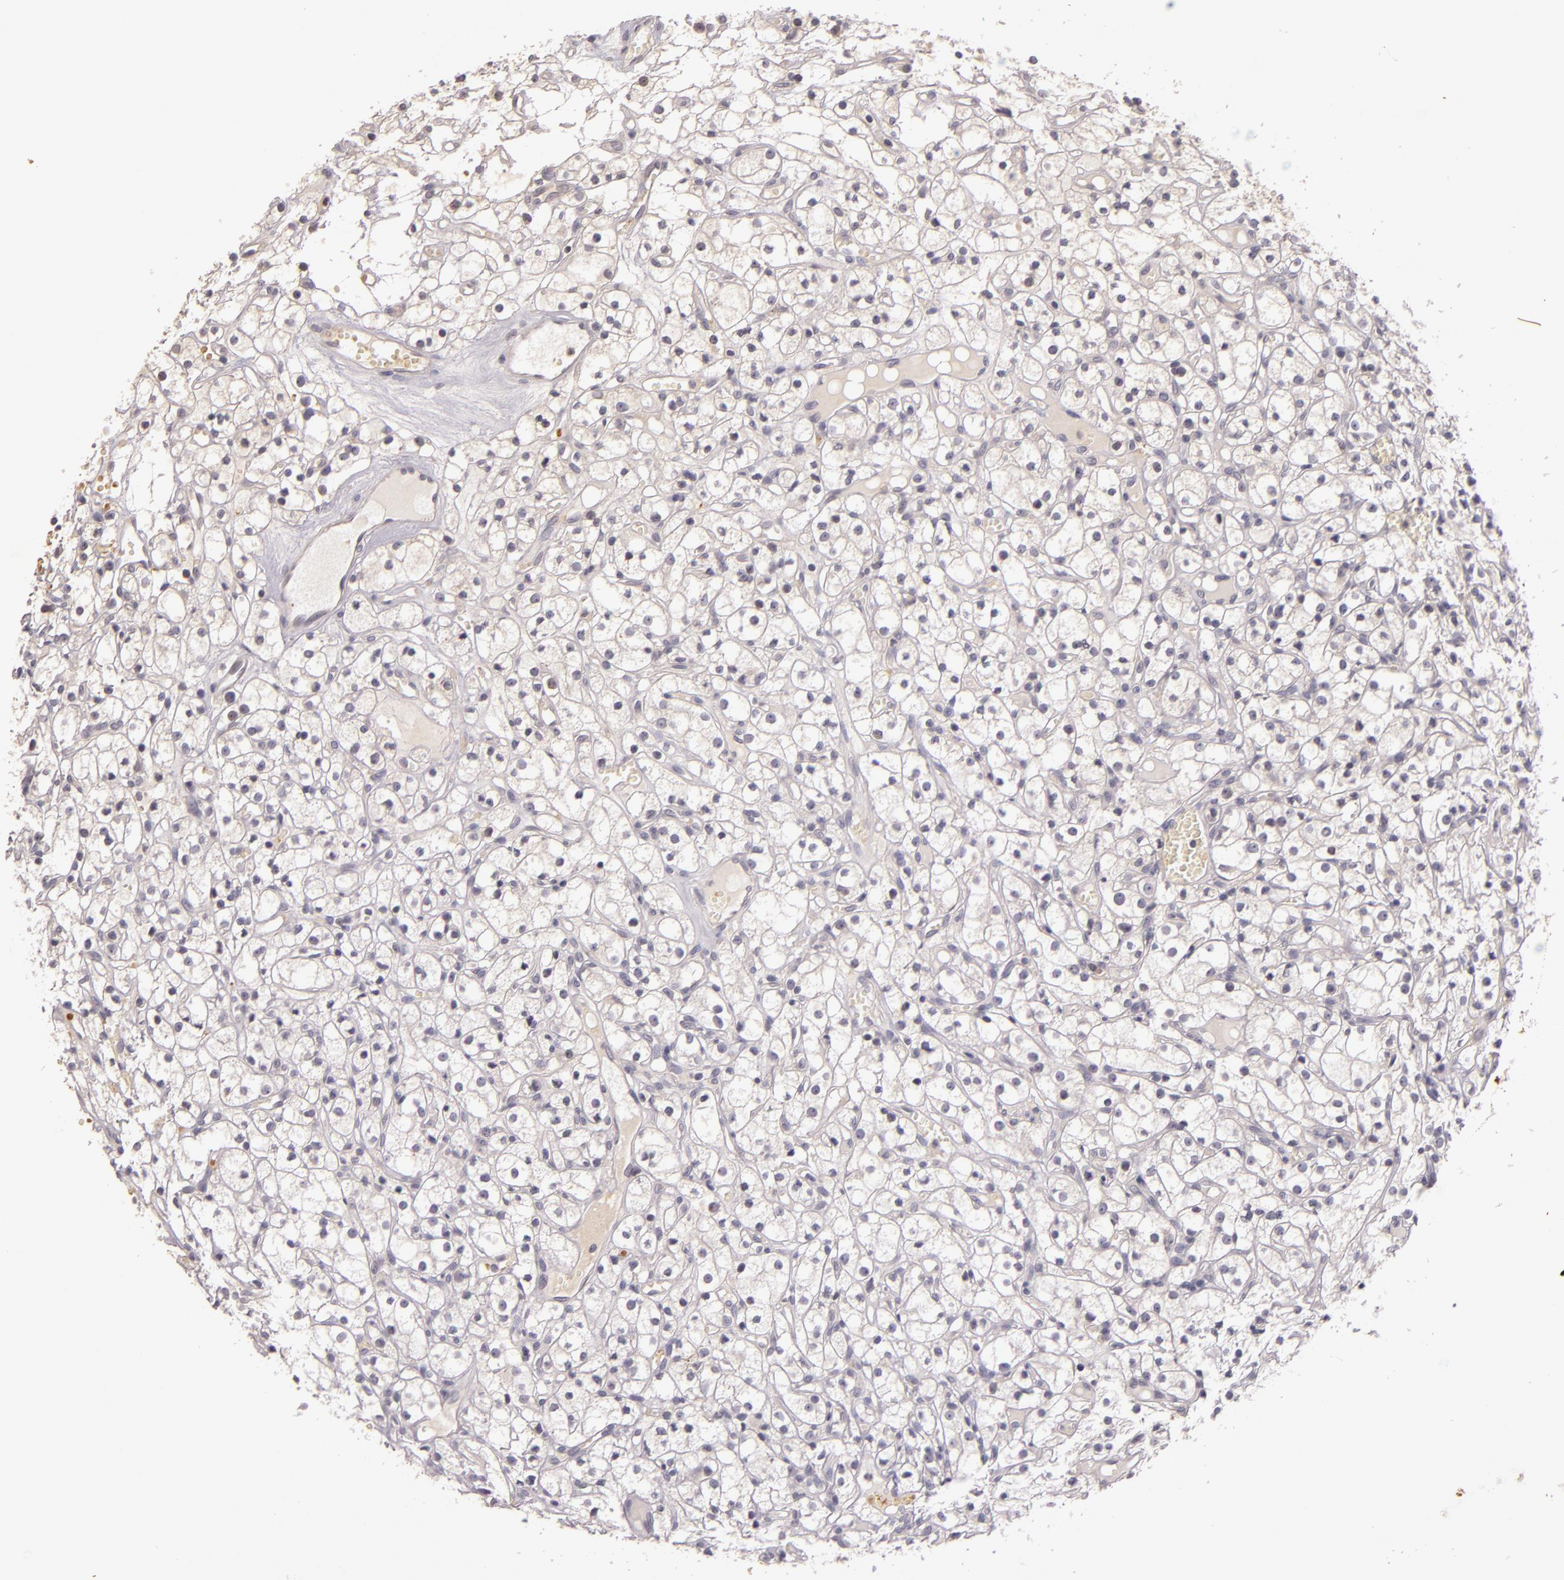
{"staining": {"intensity": "negative", "quantity": "none", "location": "none"}, "tissue": "renal cancer", "cell_type": "Tumor cells", "image_type": "cancer", "snomed": [{"axis": "morphology", "description": "Adenocarcinoma, NOS"}, {"axis": "topography", "description": "Kidney"}], "caption": "Adenocarcinoma (renal) was stained to show a protein in brown. There is no significant staining in tumor cells. Brightfield microscopy of immunohistochemistry stained with DAB (brown) and hematoxylin (blue), captured at high magnification.", "gene": "TFF1", "patient": {"sex": "male", "age": 61}}